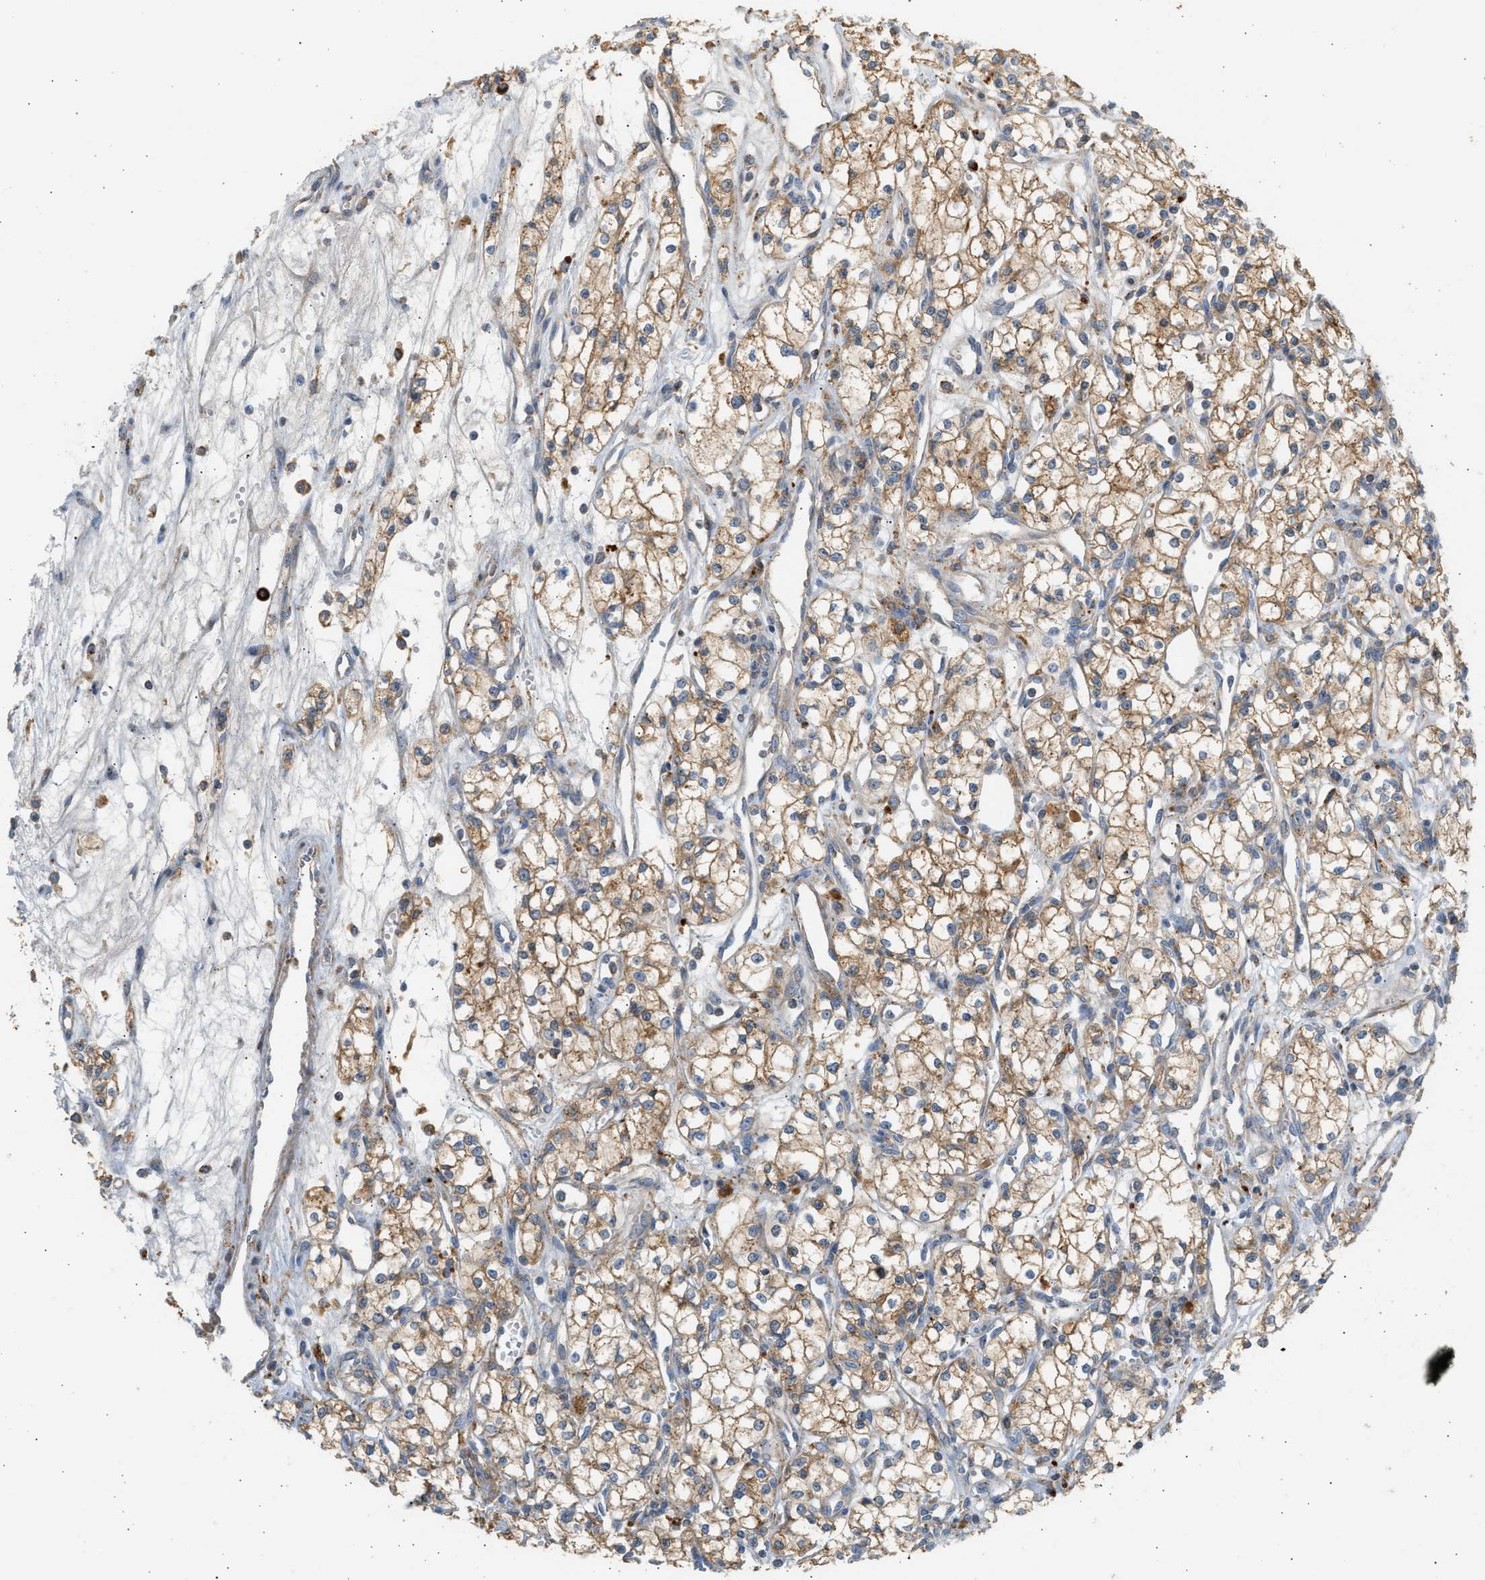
{"staining": {"intensity": "moderate", "quantity": ">75%", "location": "cytoplasmic/membranous"}, "tissue": "renal cancer", "cell_type": "Tumor cells", "image_type": "cancer", "snomed": [{"axis": "morphology", "description": "Adenocarcinoma, NOS"}, {"axis": "topography", "description": "Kidney"}], "caption": "Human renal cancer (adenocarcinoma) stained for a protein (brown) displays moderate cytoplasmic/membranous positive positivity in approximately >75% of tumor cells.", "gene": "ENTHD1", "patient": {"sex": "male", "age": 59}}